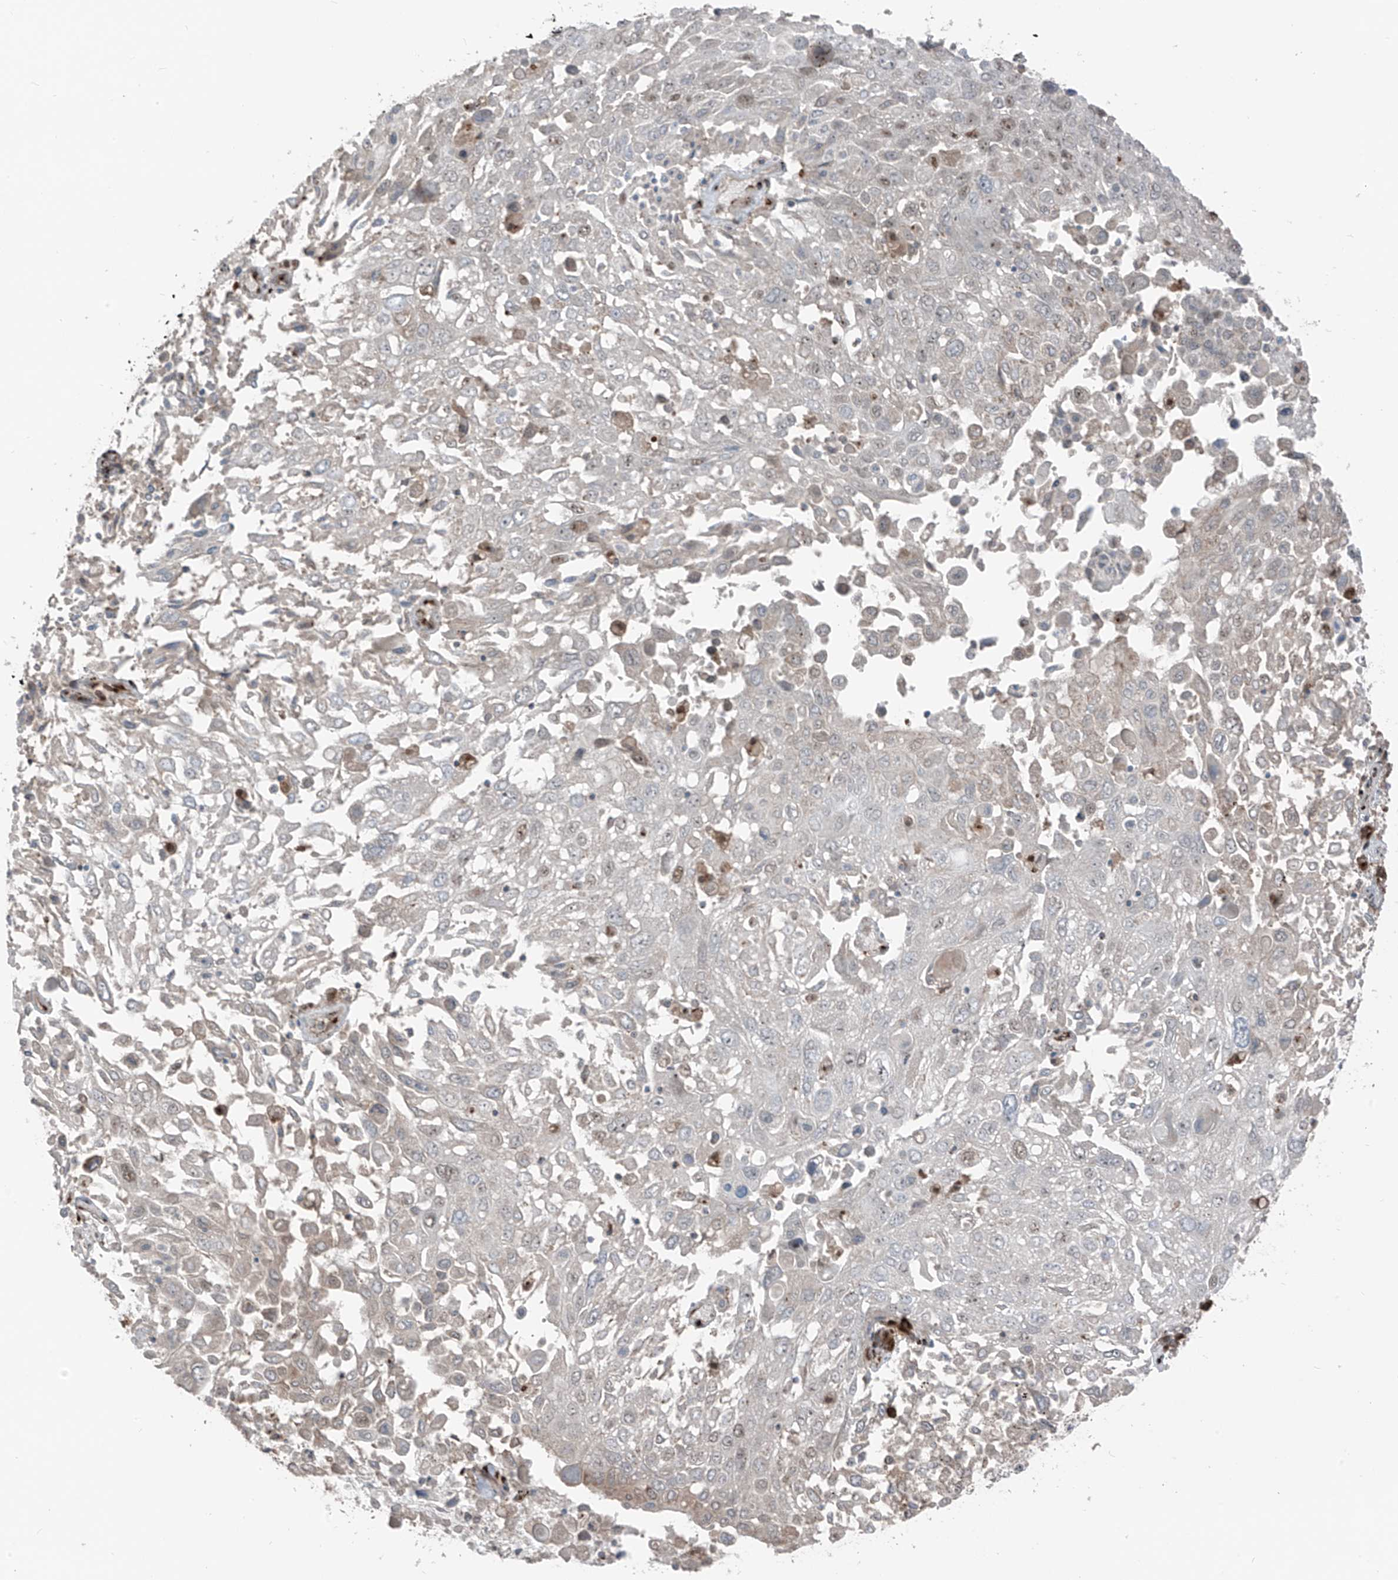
{"staining": {"intensity": "negative", "quantity": "none", "location": "none"}, "tissue": "lung cancer", "cell_type": "Tumor cells", "image_type": "cancer", "snomed": [{"axis": "morphology", "description": "Squamous cell carcinoma, NOS"}, {"axis": "topography", "description": "Lung"}], "caption": "Lung cancer (squamous cell carcinoma) was stained to show a protein in brown. There is no significant expression in tumor cells. Nuclei are stained in blue.", "gene": "ERLEC1", "patient": {"sex": "male", "age": 65}}